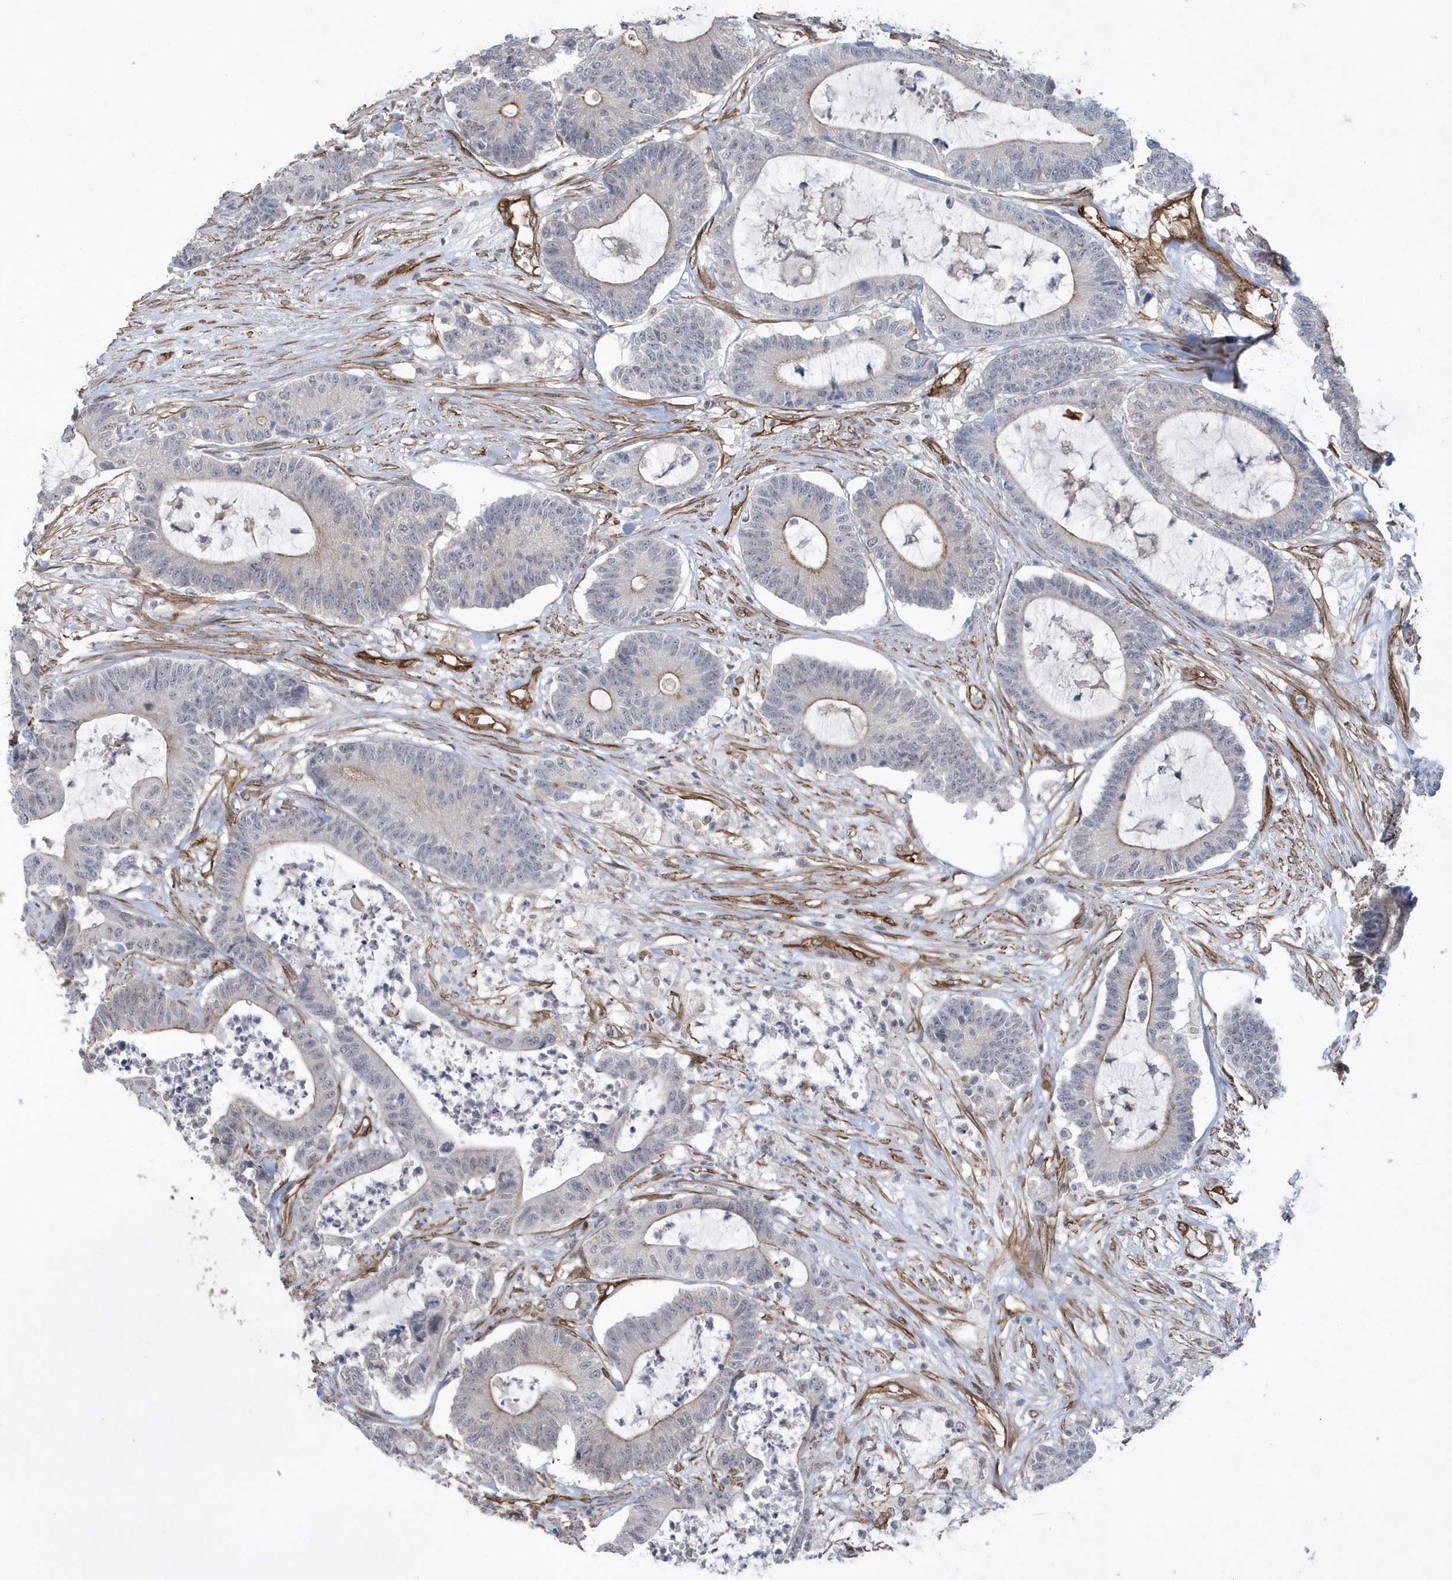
{"staining": {"intensity": "negative", "quantity": "none", "location": "none"}, "tissue": "colorectal cancer", "cell_type": "Tumor cells", "image_type": "cancer", "snomed": [{"axis": "morphology", "description": "Adenocarcinoma, NOS"}, {"axis": "topography", "description": "Colon"}], "caption": "There is no significant staining in tumor cells of colorectal cancer. The staining was performed using DAB (3,3'-diaminobenzidine) to visualize the protein expression in brown, while the nuclei were stained in blue with hematoxylin (Magnification: 20x).", "gene": "RAI14", "patient": {"sex": "female", "age": 84}}